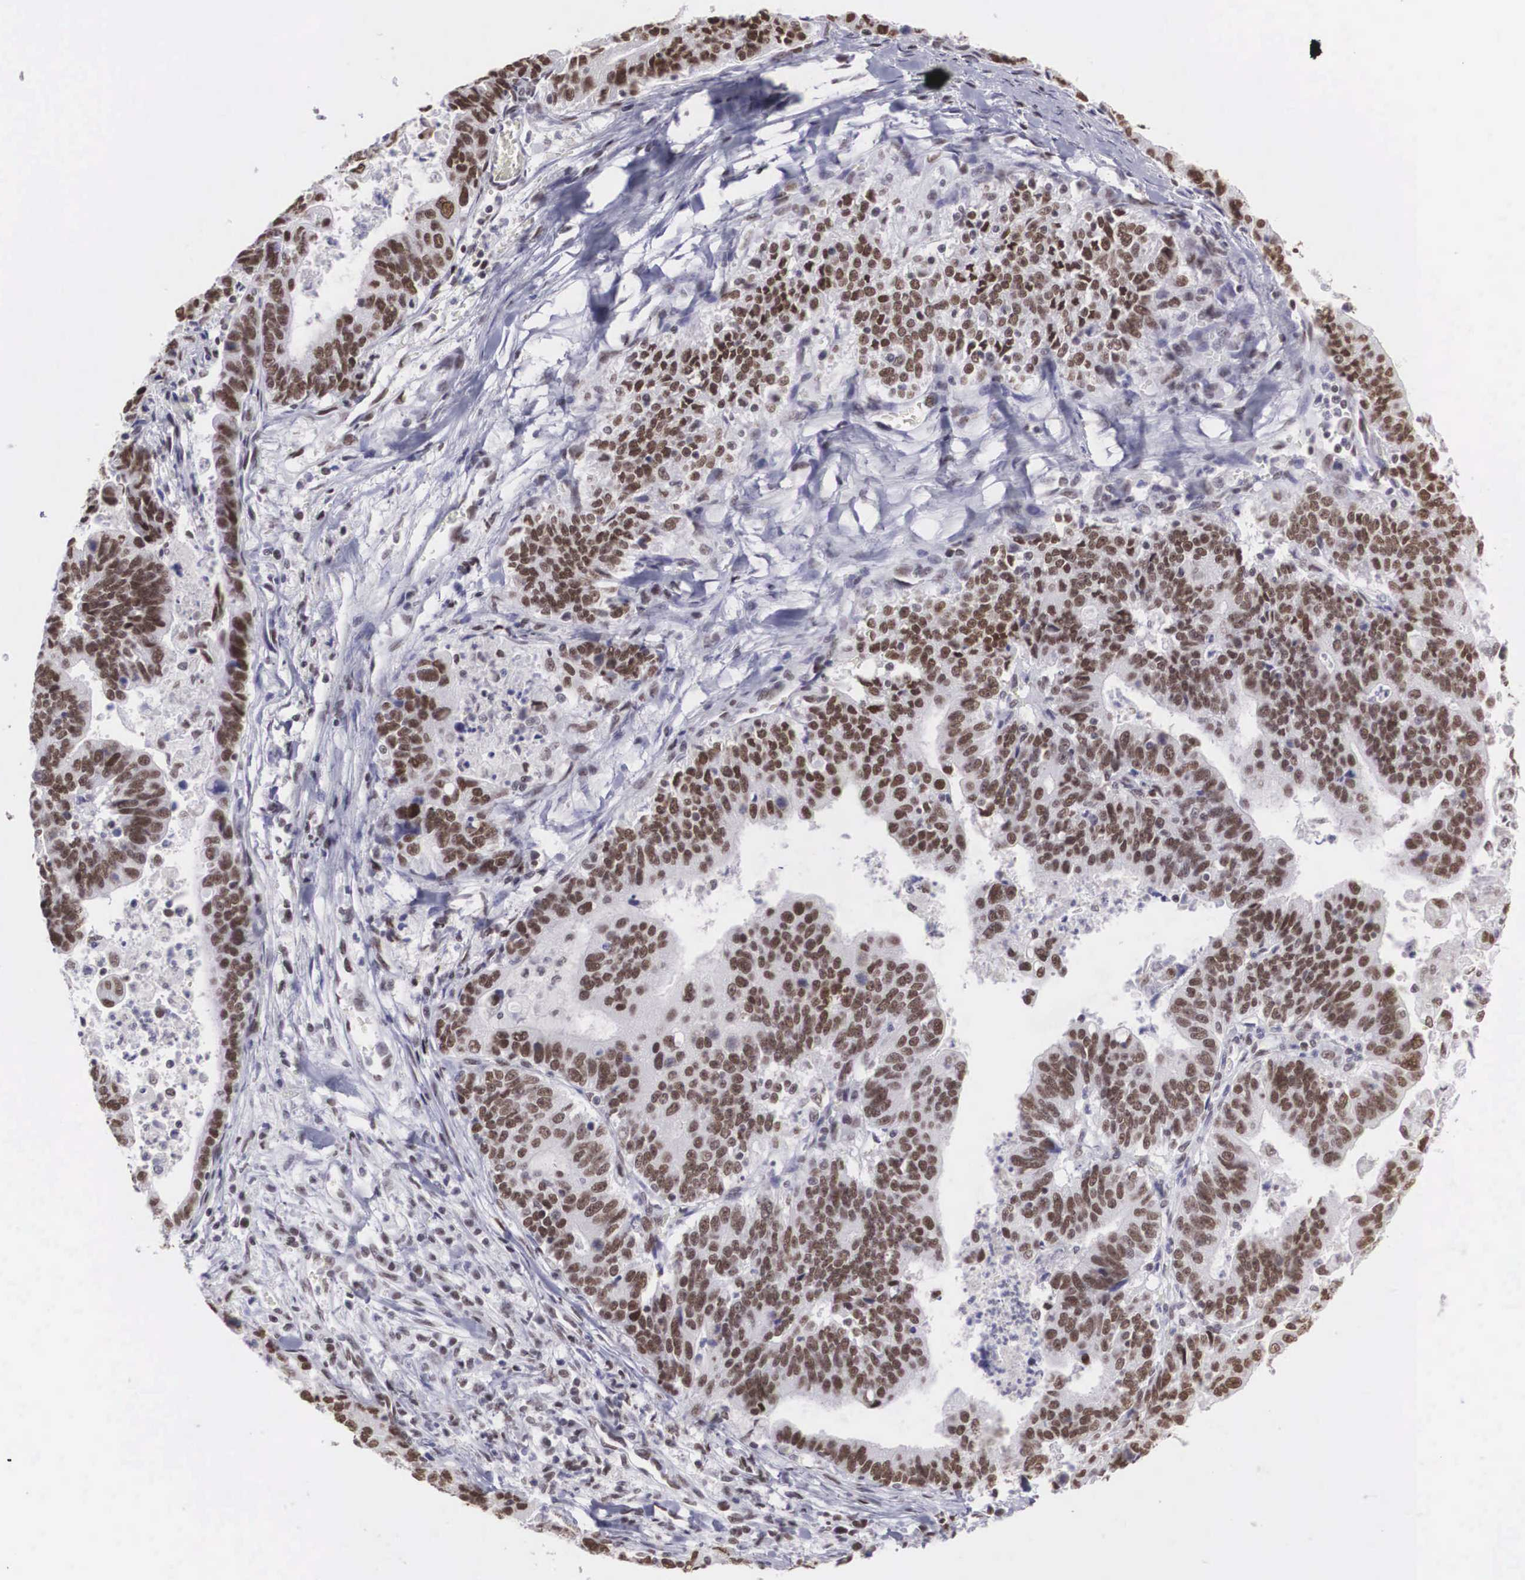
{"staining": {"intensity": "moderate", "quantity": ">75%", "location": "nuclear"}, "tissue": "stomach cancer", "cell_type": "Tumor cells", "image_type": "cancer", "snomed": [{"axis": "morphology", "description": "Adenocarcinoma, NOS"}, {"axis": "topography", "description": "Stomach, upper"}], "caption": "Stomach adenocarcinoma was stained to show a protein in brown. There is medium levels of moderate nuclear staining in about >75% of tumor cells. (brown staining indicates protein expression, while blue staining denotes nuclei).", "gene": "CSTF2", "patient": {"sex": "female", "age": 50}}